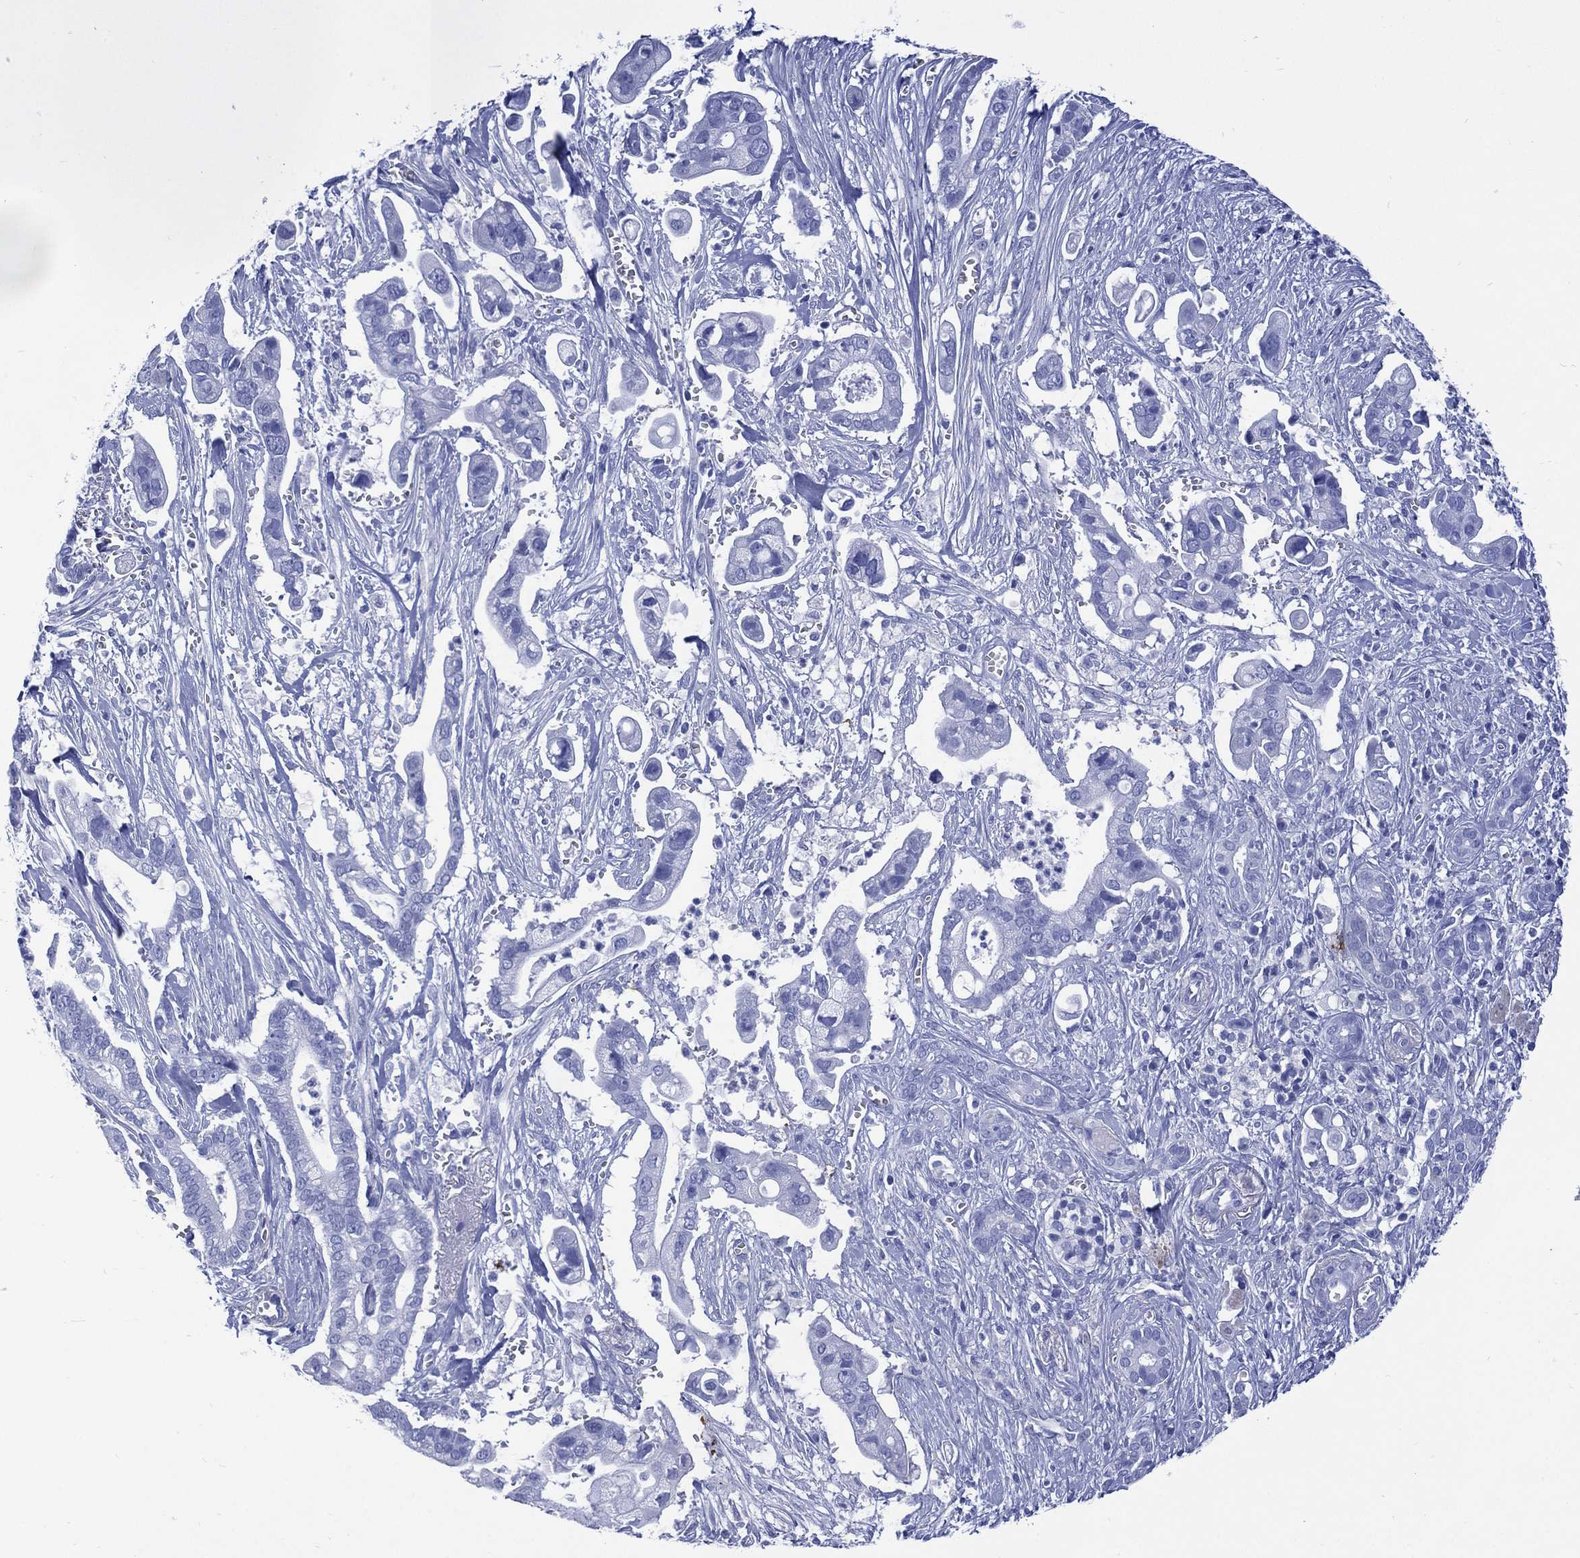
{"staining": {"intensity": "negative", "quantity": "none", "location": "none"}, "tissue": "pancreatic cancer", "cell_type": "Tumor cells", "image_type": "cancer", "snomed": [{"axis": "morphology", "description": "Adenocarcinoma, NOS"}, {"axis": "topography", "description": "Pancreas"}], "caption": "An IHC photomicrograph of pancreatic cancer (adenocarcinoma) is shown. There is no staining in tumor cells of pancreatic cancer (adenocarcinoma).", "gene": "SHCBP1L", "patient": {"sex": "male", "age": 61}}